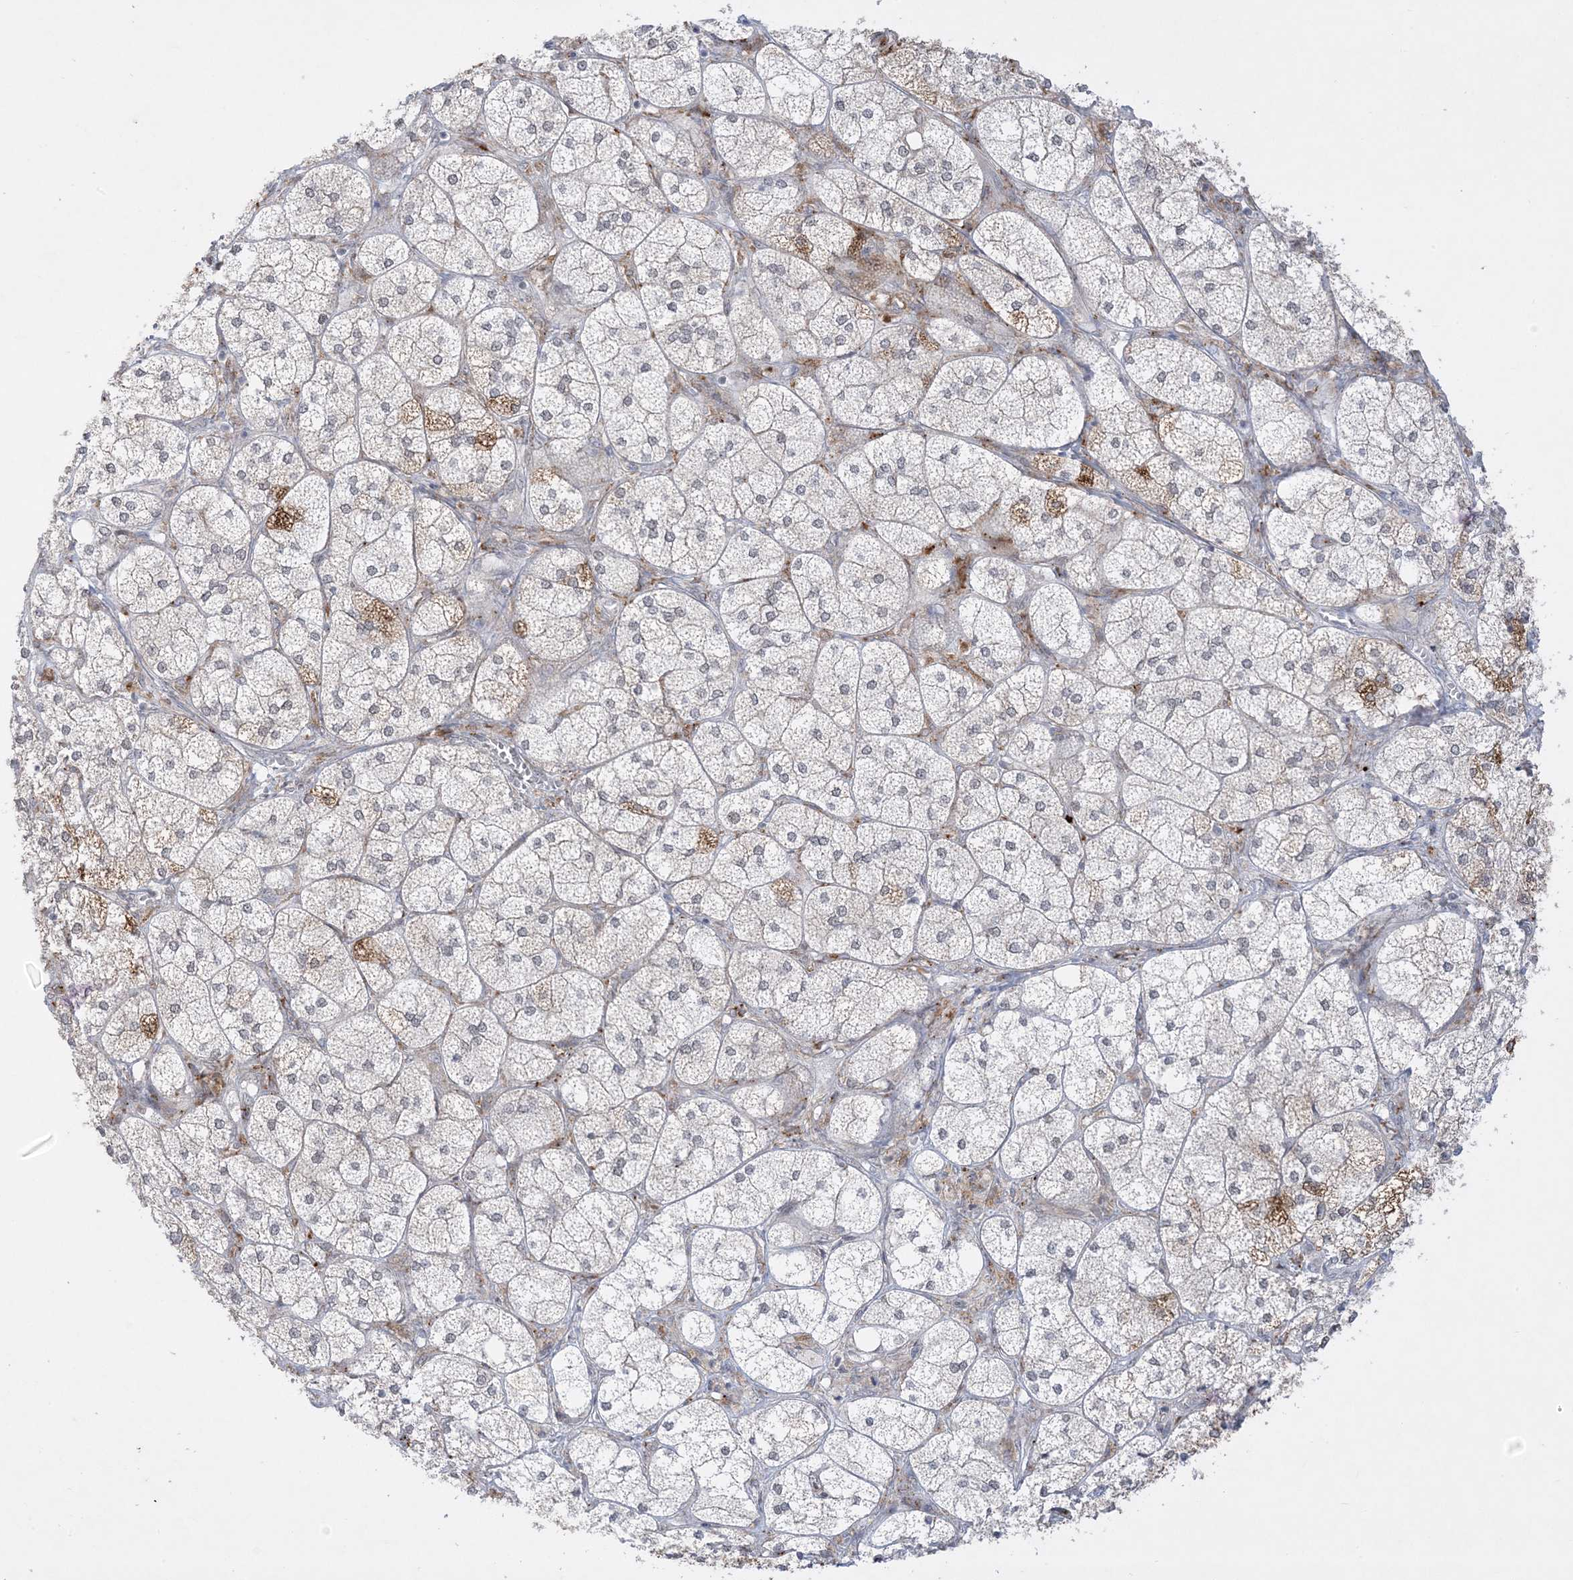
{"staining": {"intensity": "strong", "quantity": "25%-75%", "location": "cytoplasmic/membranous"}, "tissue": "adrenal gland", "cell_type": "Glandular cells", "image_type": "normal", "snomed": [{"axis": "morphology", "description": "Normal tissue, NOS"}, {"axis": "topography", "description": "Adrenal gland"}], "caption": "Immunohistochemical staining of unremarkable human adrenal gland exhibits strong cytoplasmic/membranous protein expression in about 25%-75% of glandular cells. The protein of interest is shown in brown color, while the nuclei are stained blue.", "gene": "PTK6", "patient": {"sex": "female", "age": 61}}